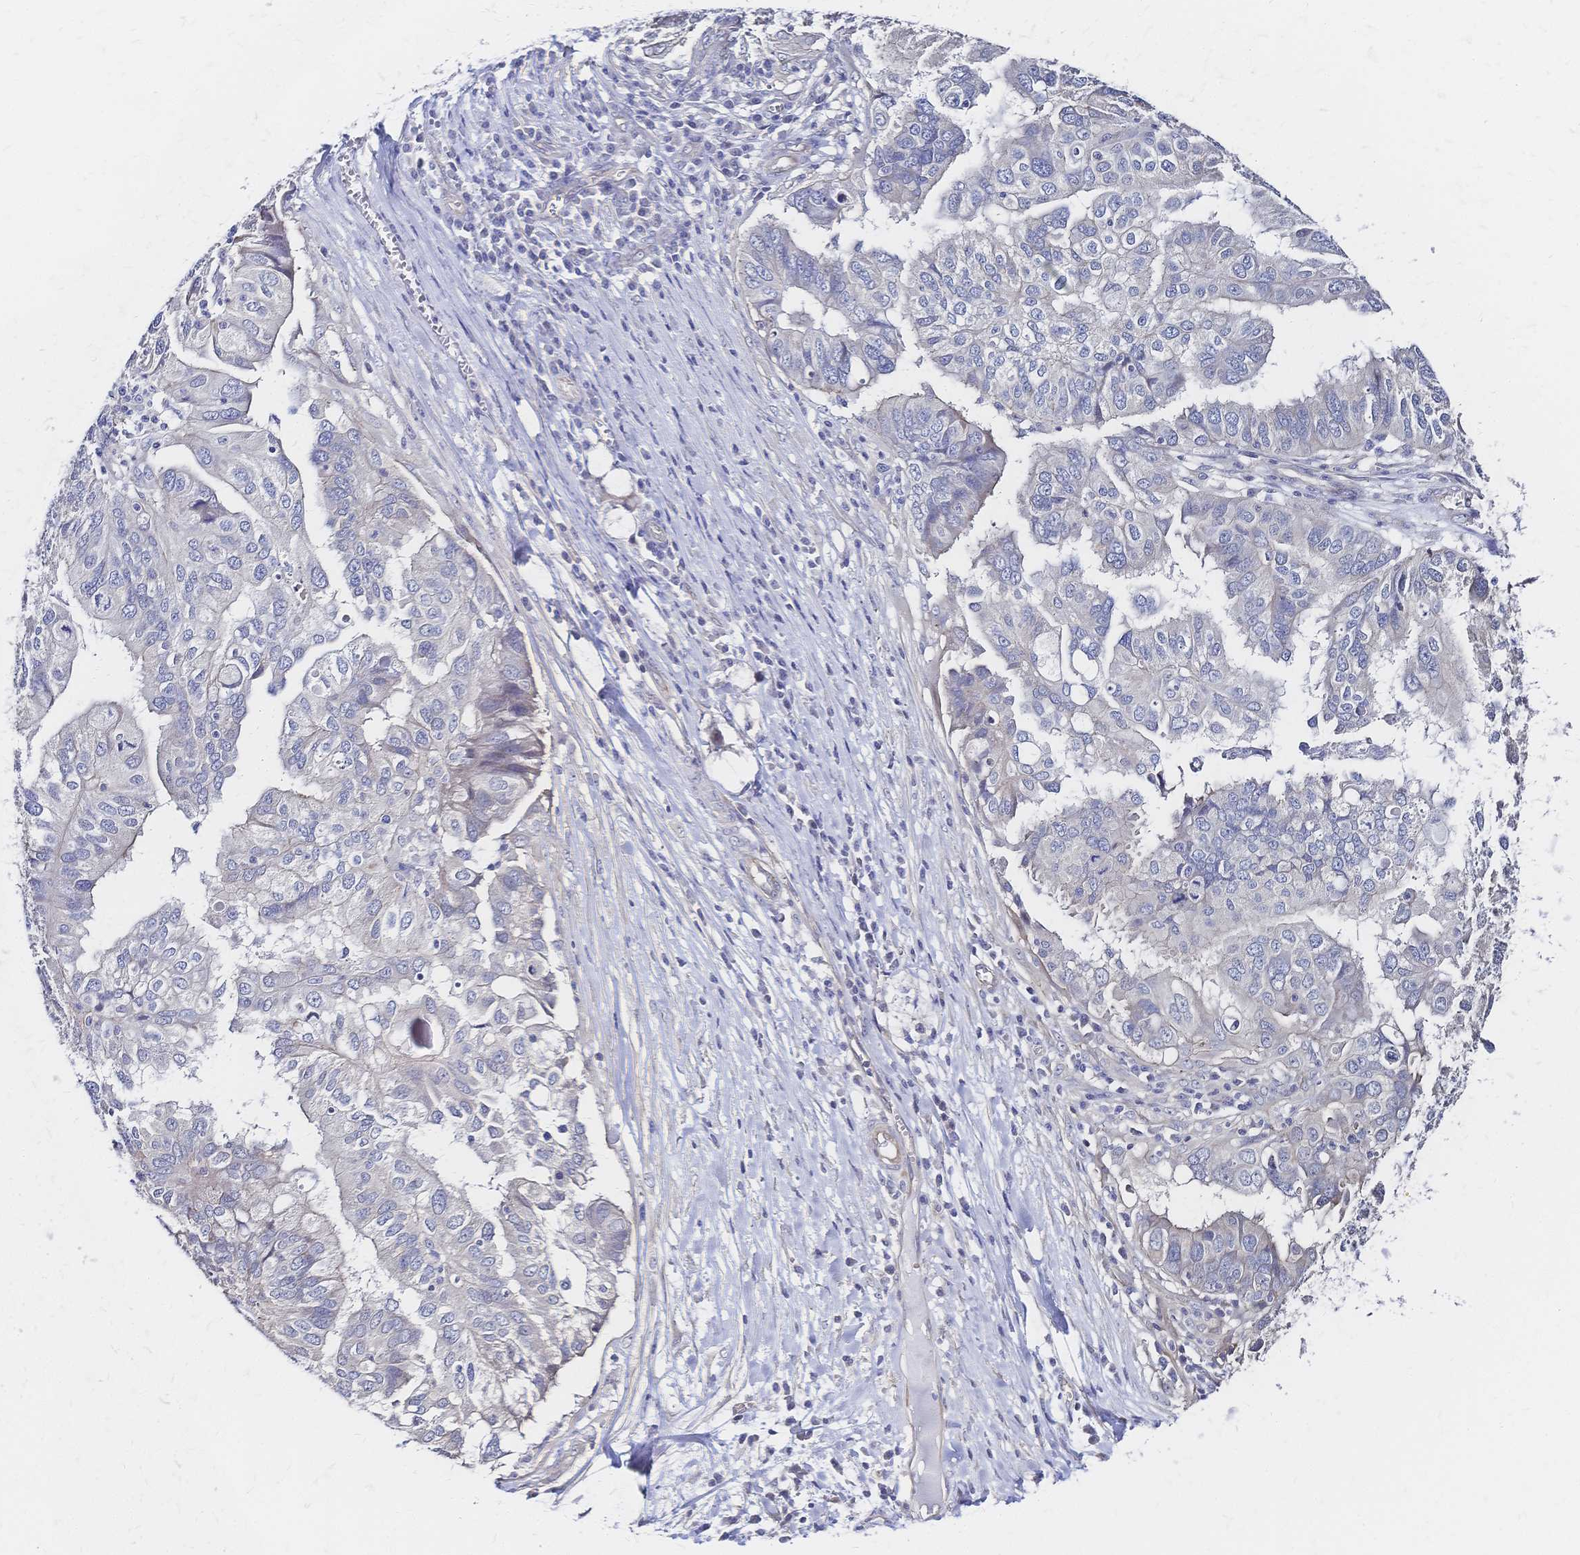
{"staining": {"intensity": "negative", "quantity": "none", "location": "none"}, "tissue": "ovarian cancer", "cell_type": "Tumor cells", "image_type": "cancer", "snomed": [{"axis": "morphology", "description": "Cystadenocarcinoma, serous, NOS"}, {"axis": "topography", "description": "Ovary"}], "caption": "DAB immunohistochemical staining of human serous cystadenocarcinoma (ovarian) reveals no significant positivity in tumor cells.", "gene": "SLC5A1", "patient": {"sex": "female", "age": 79}}